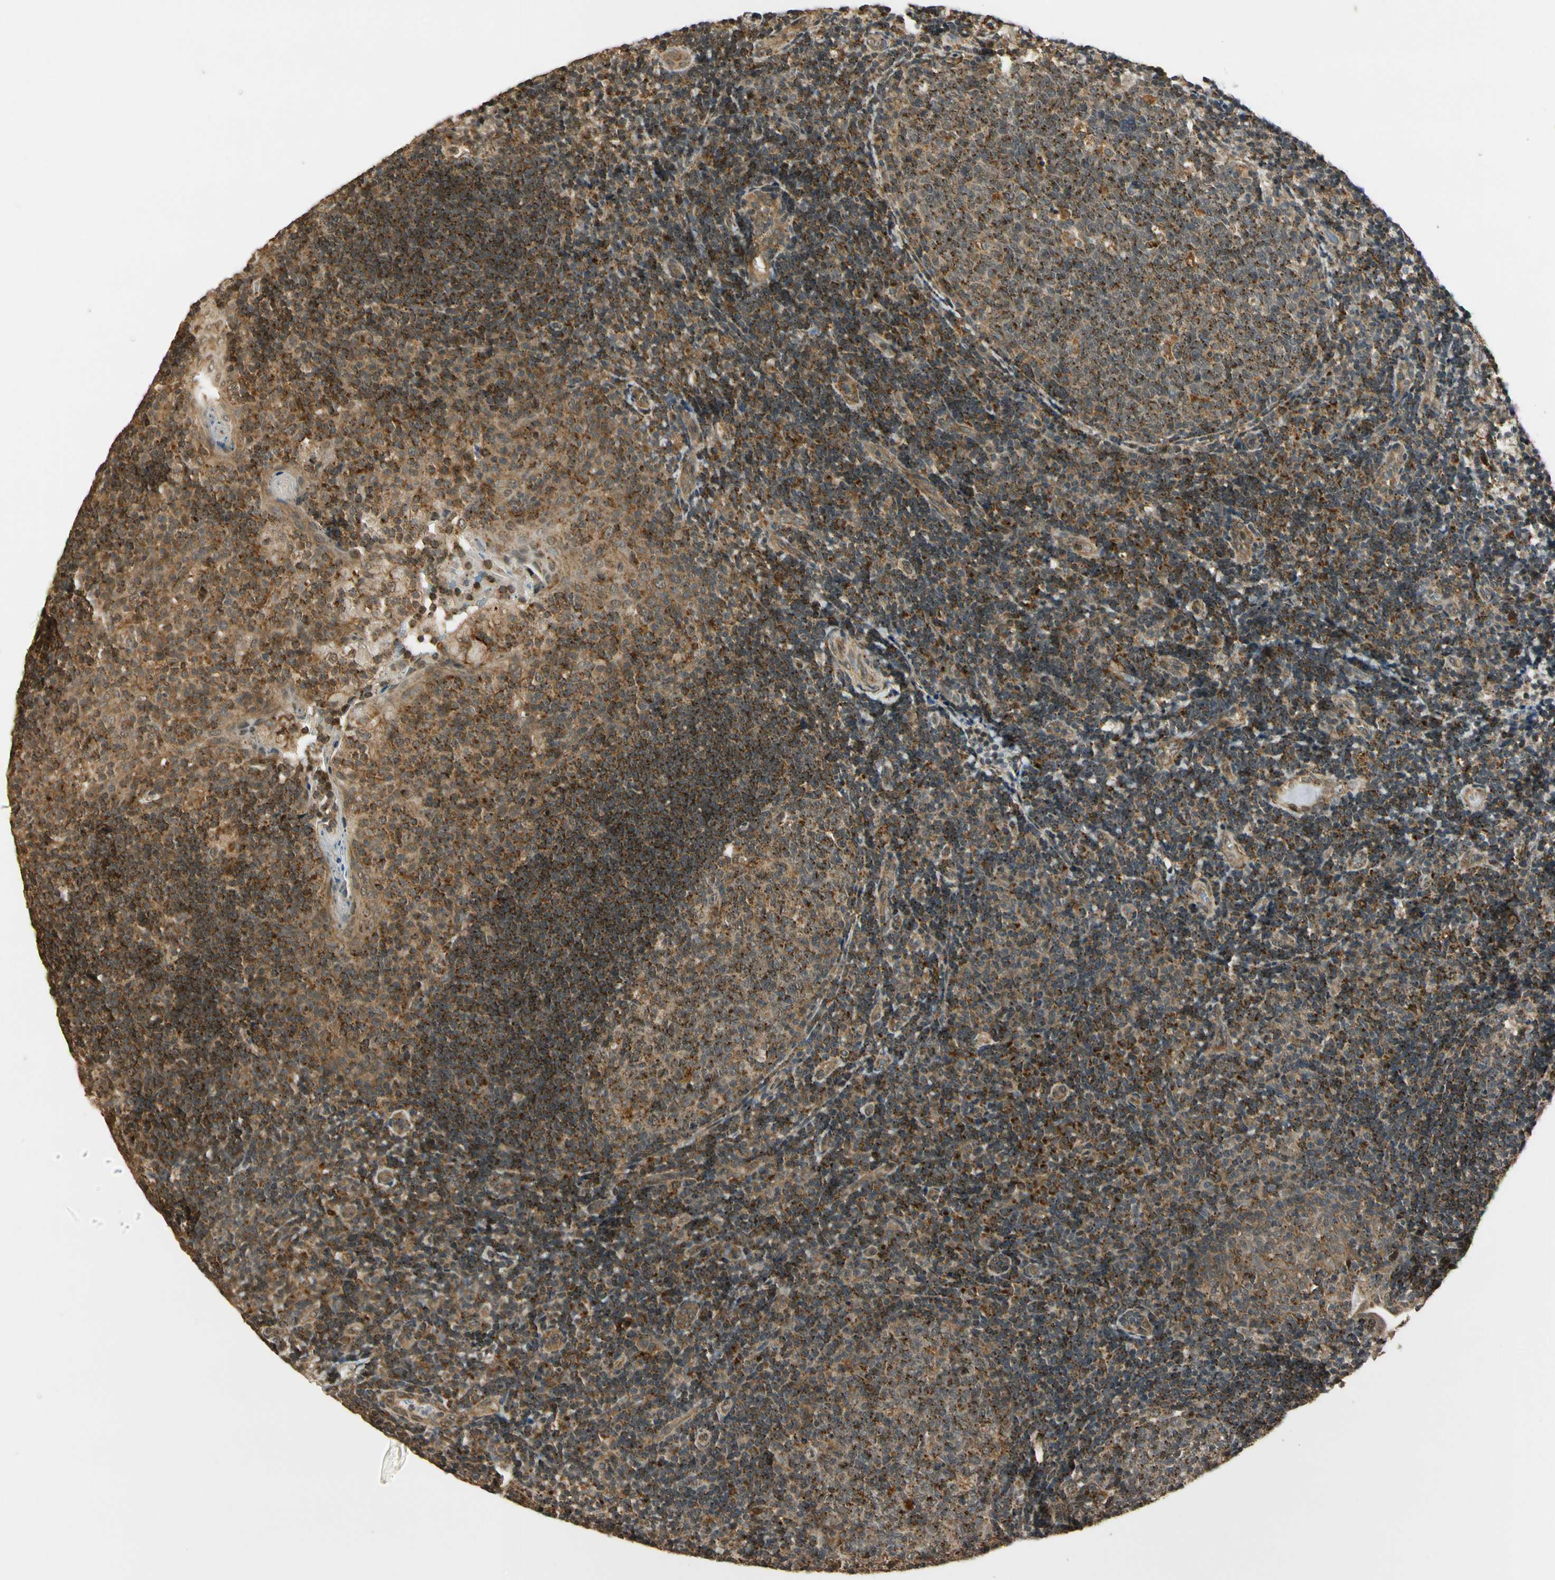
{"staining": {"intensity": "moderate", "quantity": ">75%", "location": "cytoplasmic/membranous"}, "tissue": "tonsil", "cell_type": "Germinal center cells", "image_type": "normal", "snomed": [{"axis": "morphology", "description": "Normal tissue, NOS"}, {"axis": "topography", "description": "Tonsil"}], "caption": "A high-resolution photomicrograph shows immunohistochemistry (IHC) staining of normal tonsil, which reveals moderate cytoplasmic/membranous expression in about >75% of germinal center cells.", "gene": "LAMTOR1", "patient": {"sex": "female", "age": 40}}